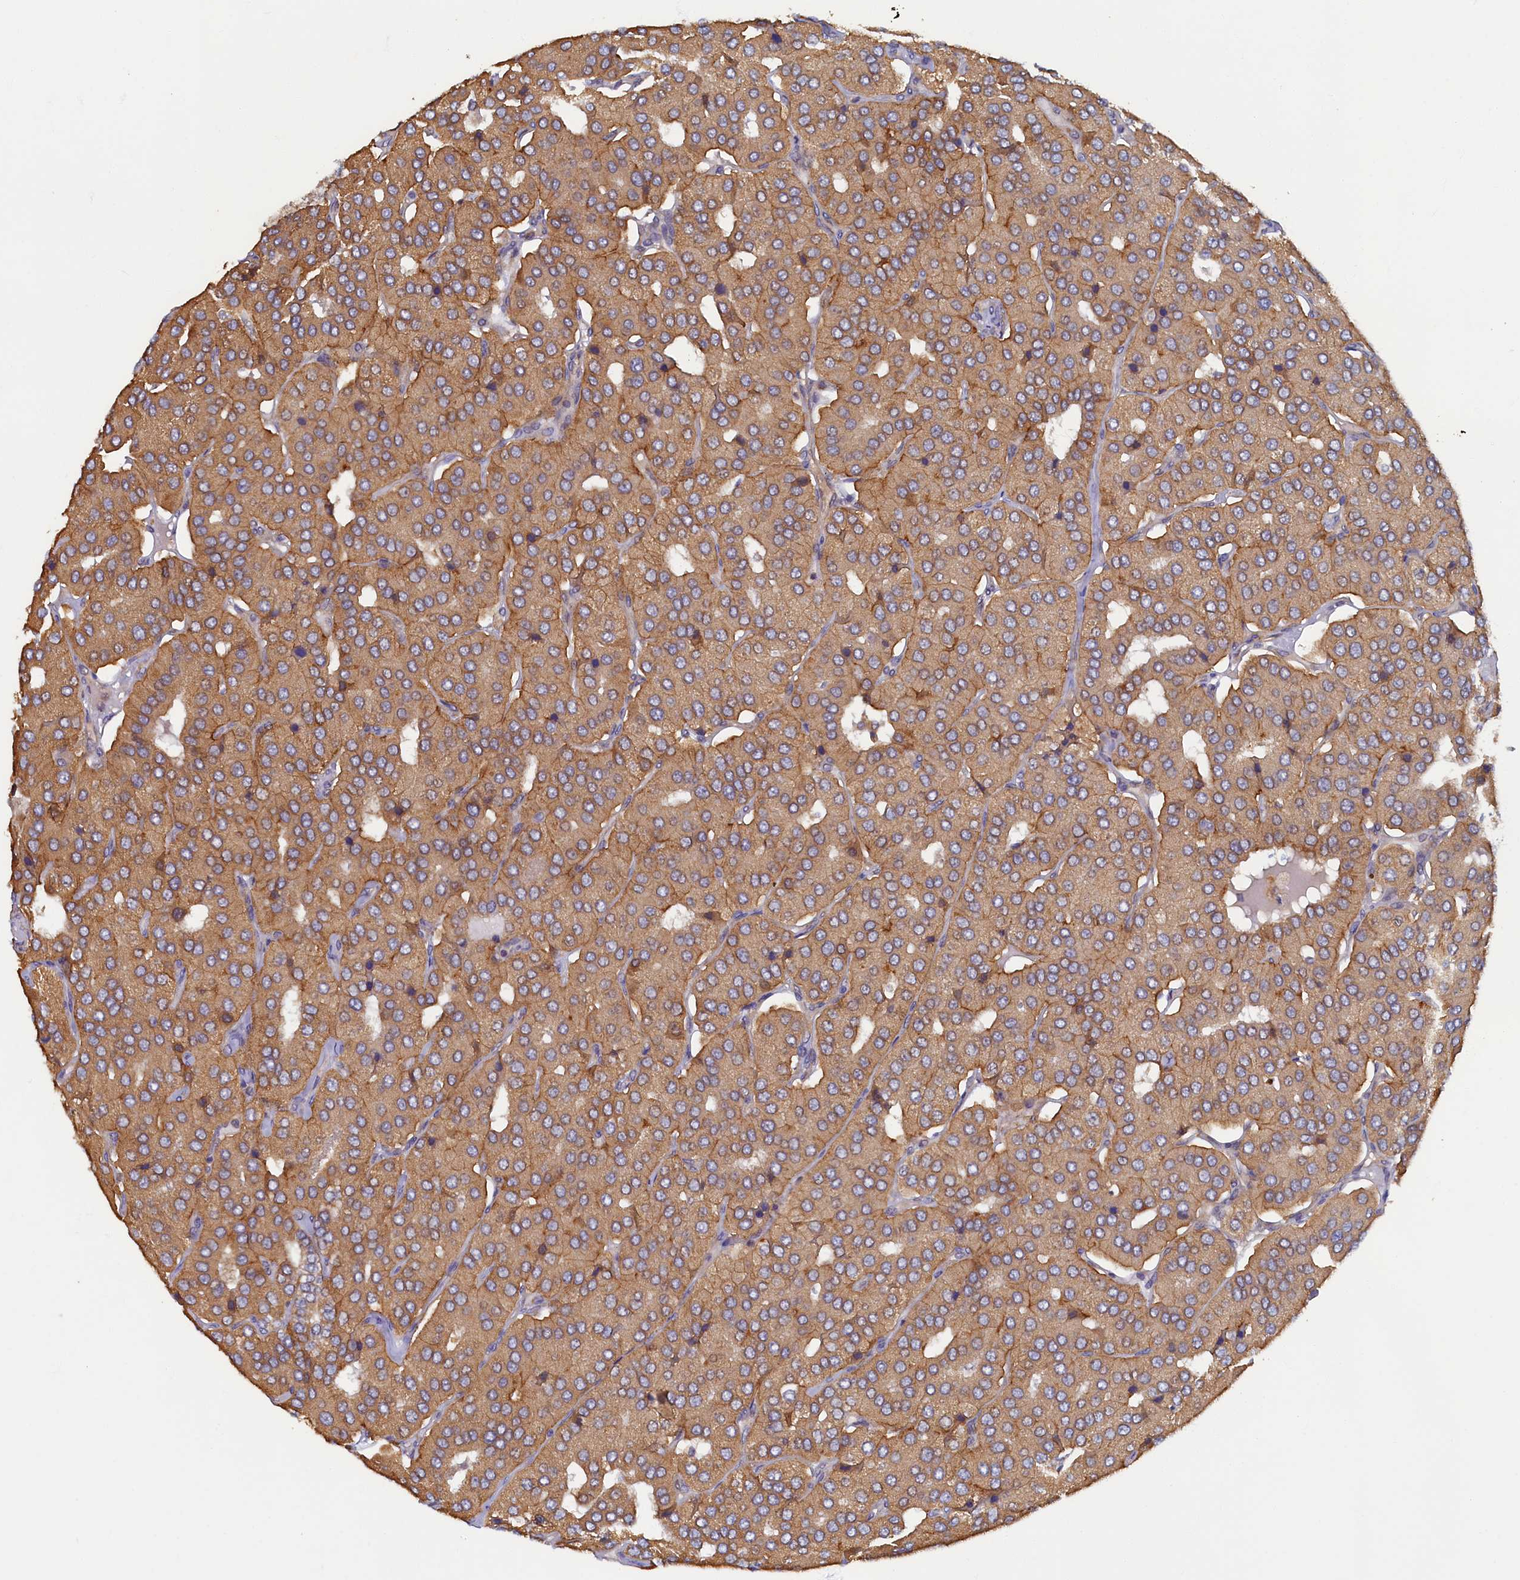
{"staining": {"intensity": "weak", "quantity": ">75%", "location": "cytoplasmic/membranous"}, "tissue": "parathyroid gland", "cell_type": "Glandular cells", "image_type": "normal", "snomed": [{"axis": "morphology", "description": "Normal tissue, NOS"}, {"axis": "morphology", "description": "Adenoma, NOS"}, {"axis": "topography", "description": "Parathyroid gland"}], "caption": "Unremarkable parathyroid gland exhibits weak cytoplasmic/membranous positivity in about >75% of glandular cells (DAB (3,3'-diaminobenzidine) = brown stain, brightfield microscopy at high magnification)..", "gene": "STX12", "patient": {"sex": "female", "age": 86}}